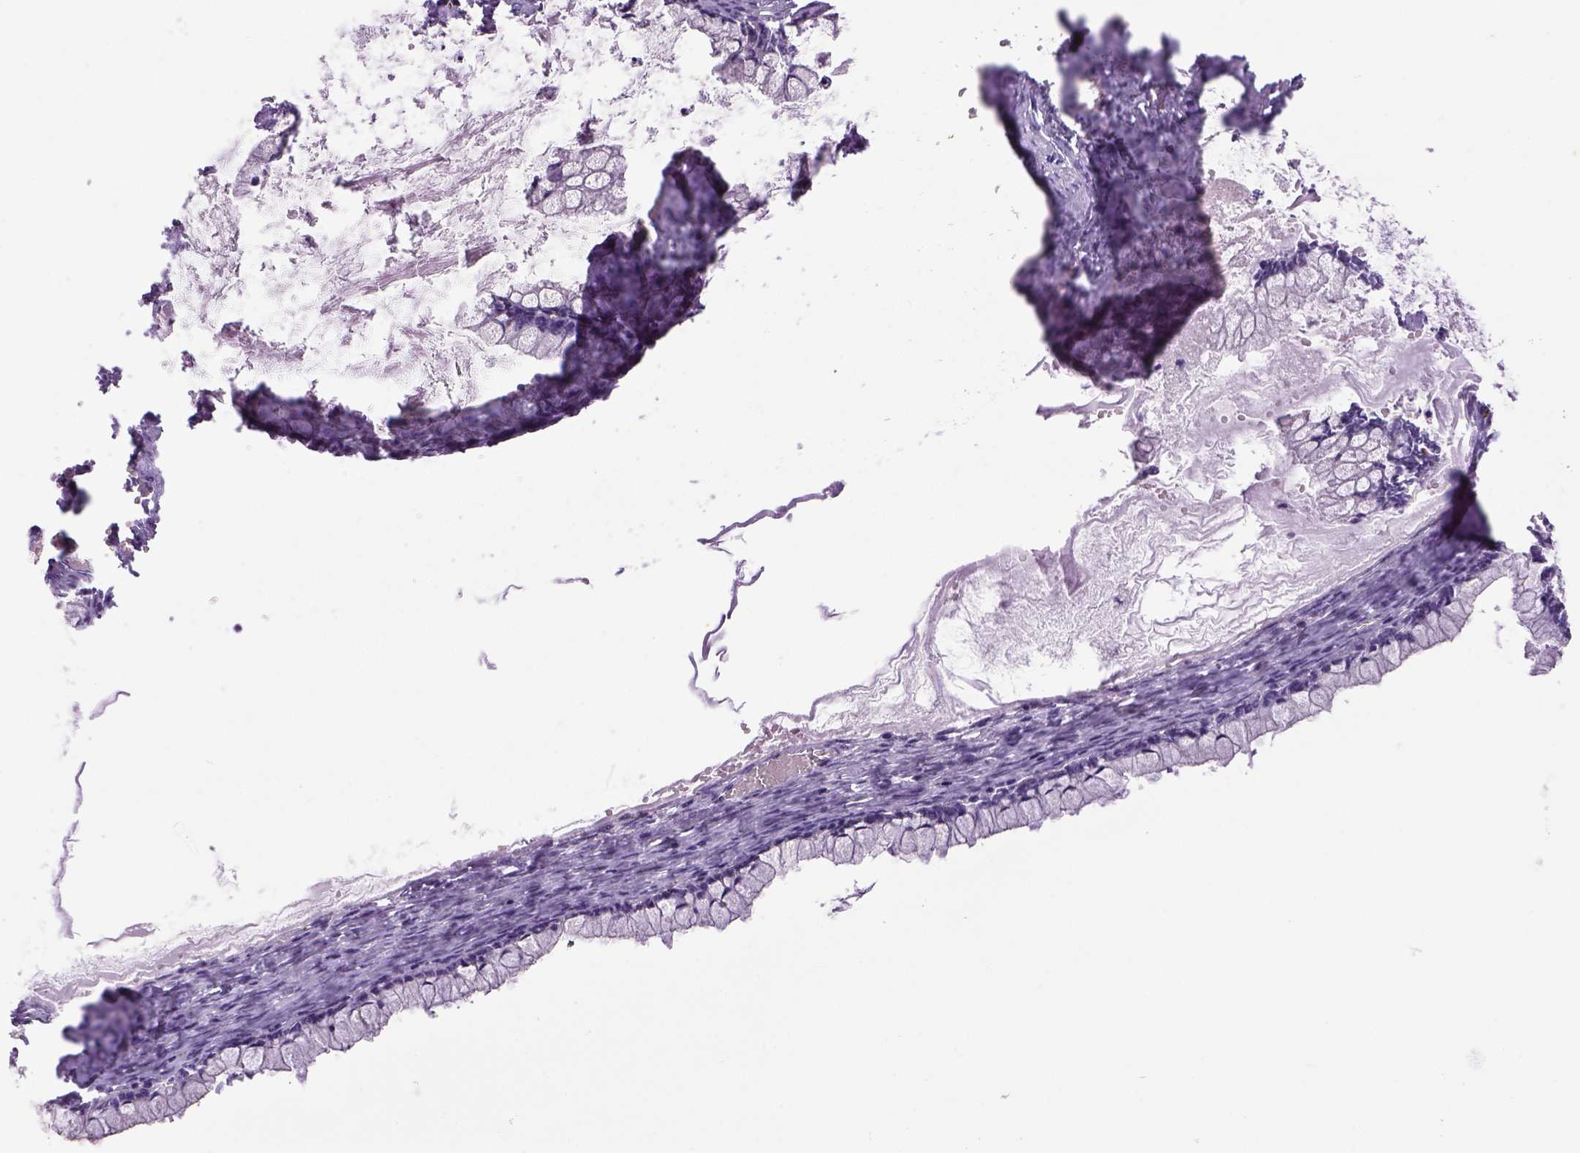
{"staining": {"intensity": "negative", "quantity": "none", "location": "none"}, "tissue": "ovarian cancer", "cell_type": "Tumor cells", "image_type": "cancer", "snomed": [{"axis": "morphology", "description": "Cystadenocarcinoma, mucinous, NOS"}, {"axis": "topography", "description": "Ovary"}], "caption": "Ovarian cancer stained for a protein using immunohistochemistry displays no staining tumor cells.", "gene": "DBH", "patient": {"sex": "female", "age": 67}}